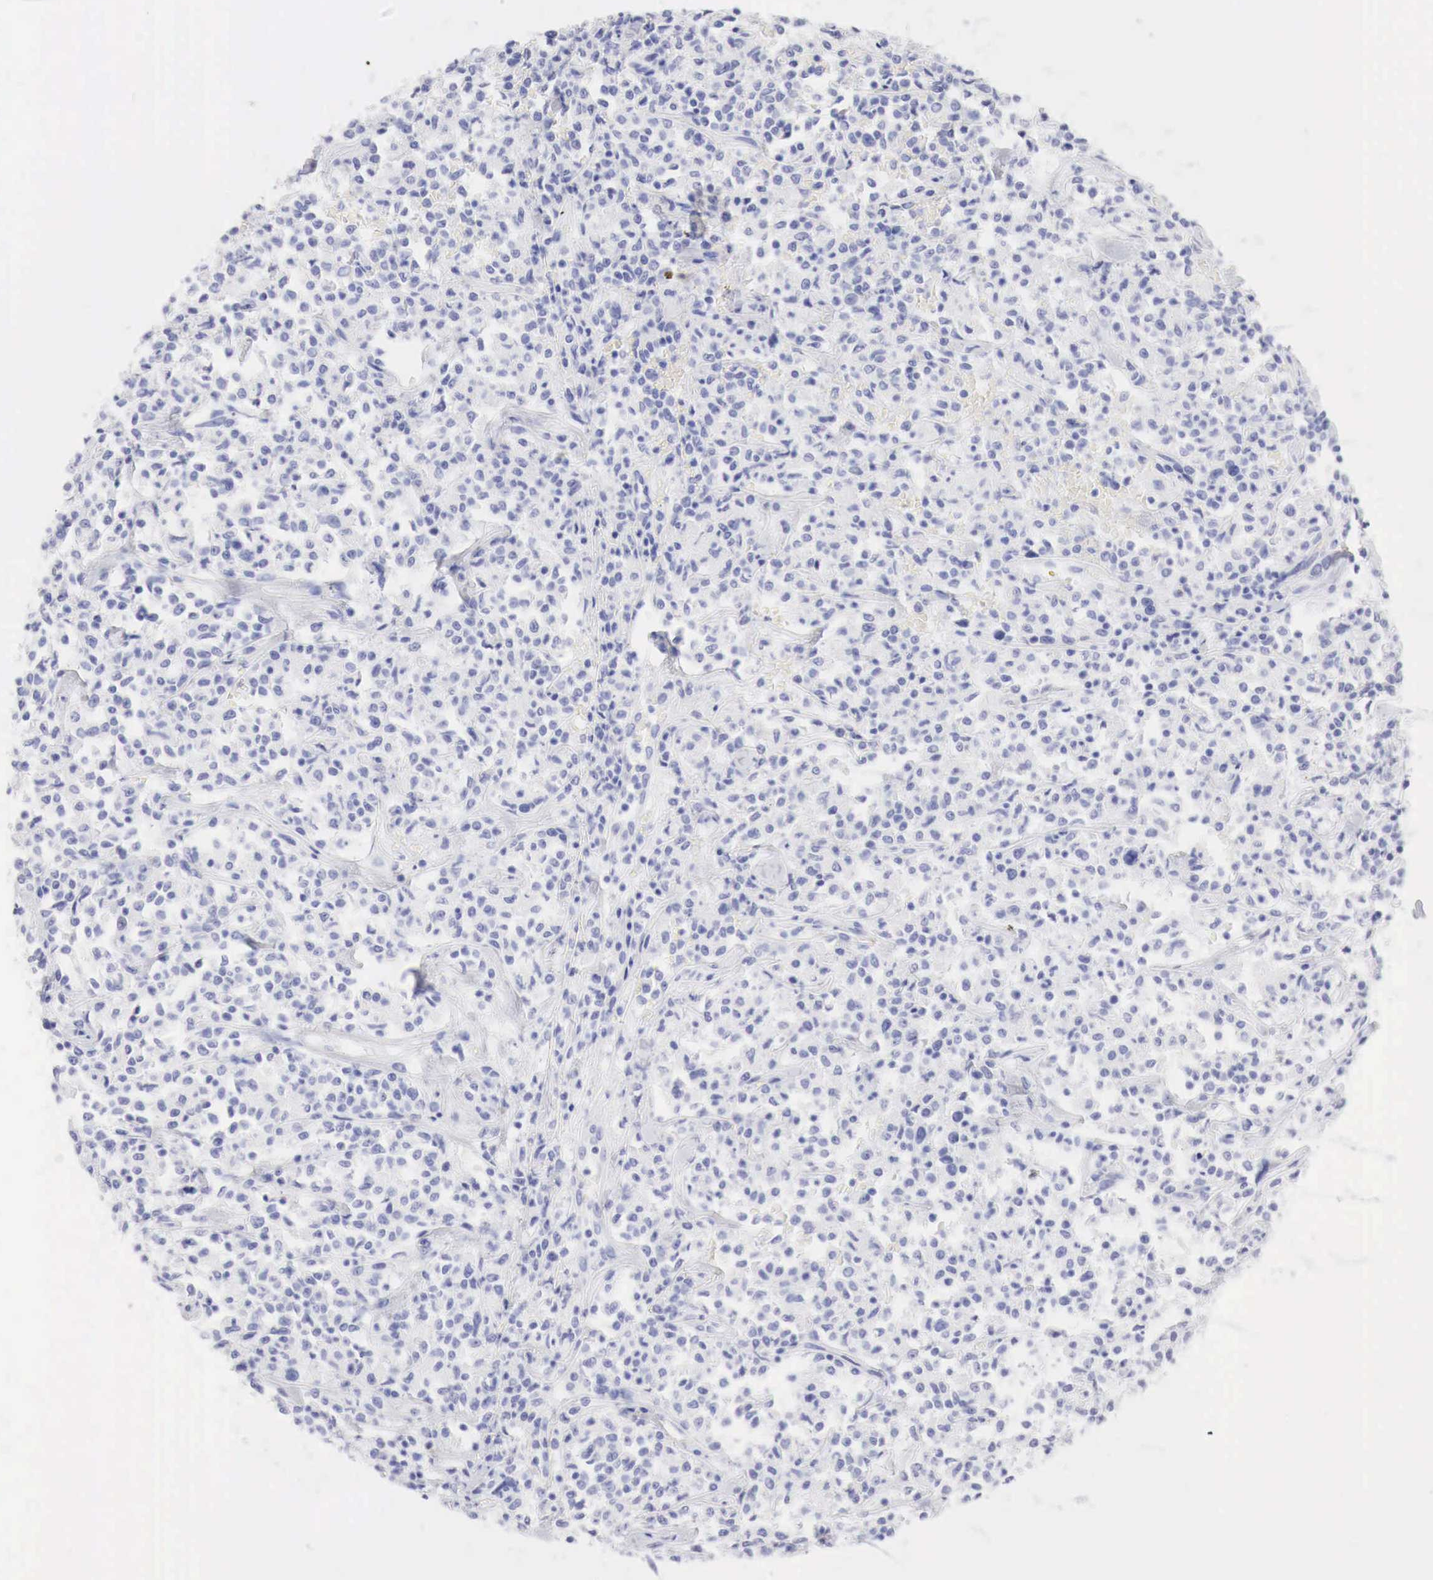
{"staining": {"intensity": "negative", "quantity": "none", "location": "none"}, "tissue": "lymphoma", "cell_type": "Tumor cells", "image_type": "cancer", "snomed": [{"axis": "morphology", "description": "Malignant lymphoma, non-Hodgkin's type, Low grade"}, {"axis": "topography", "description": "Small intestine"}], "caption": "Human malignant lymphoma, non-Hodgkin's type (low-grade) stained for a protein using IHC displays no positivity in tumor cells.", "gene": "TYR", "patient": {"sex": "female", "age": 59}}